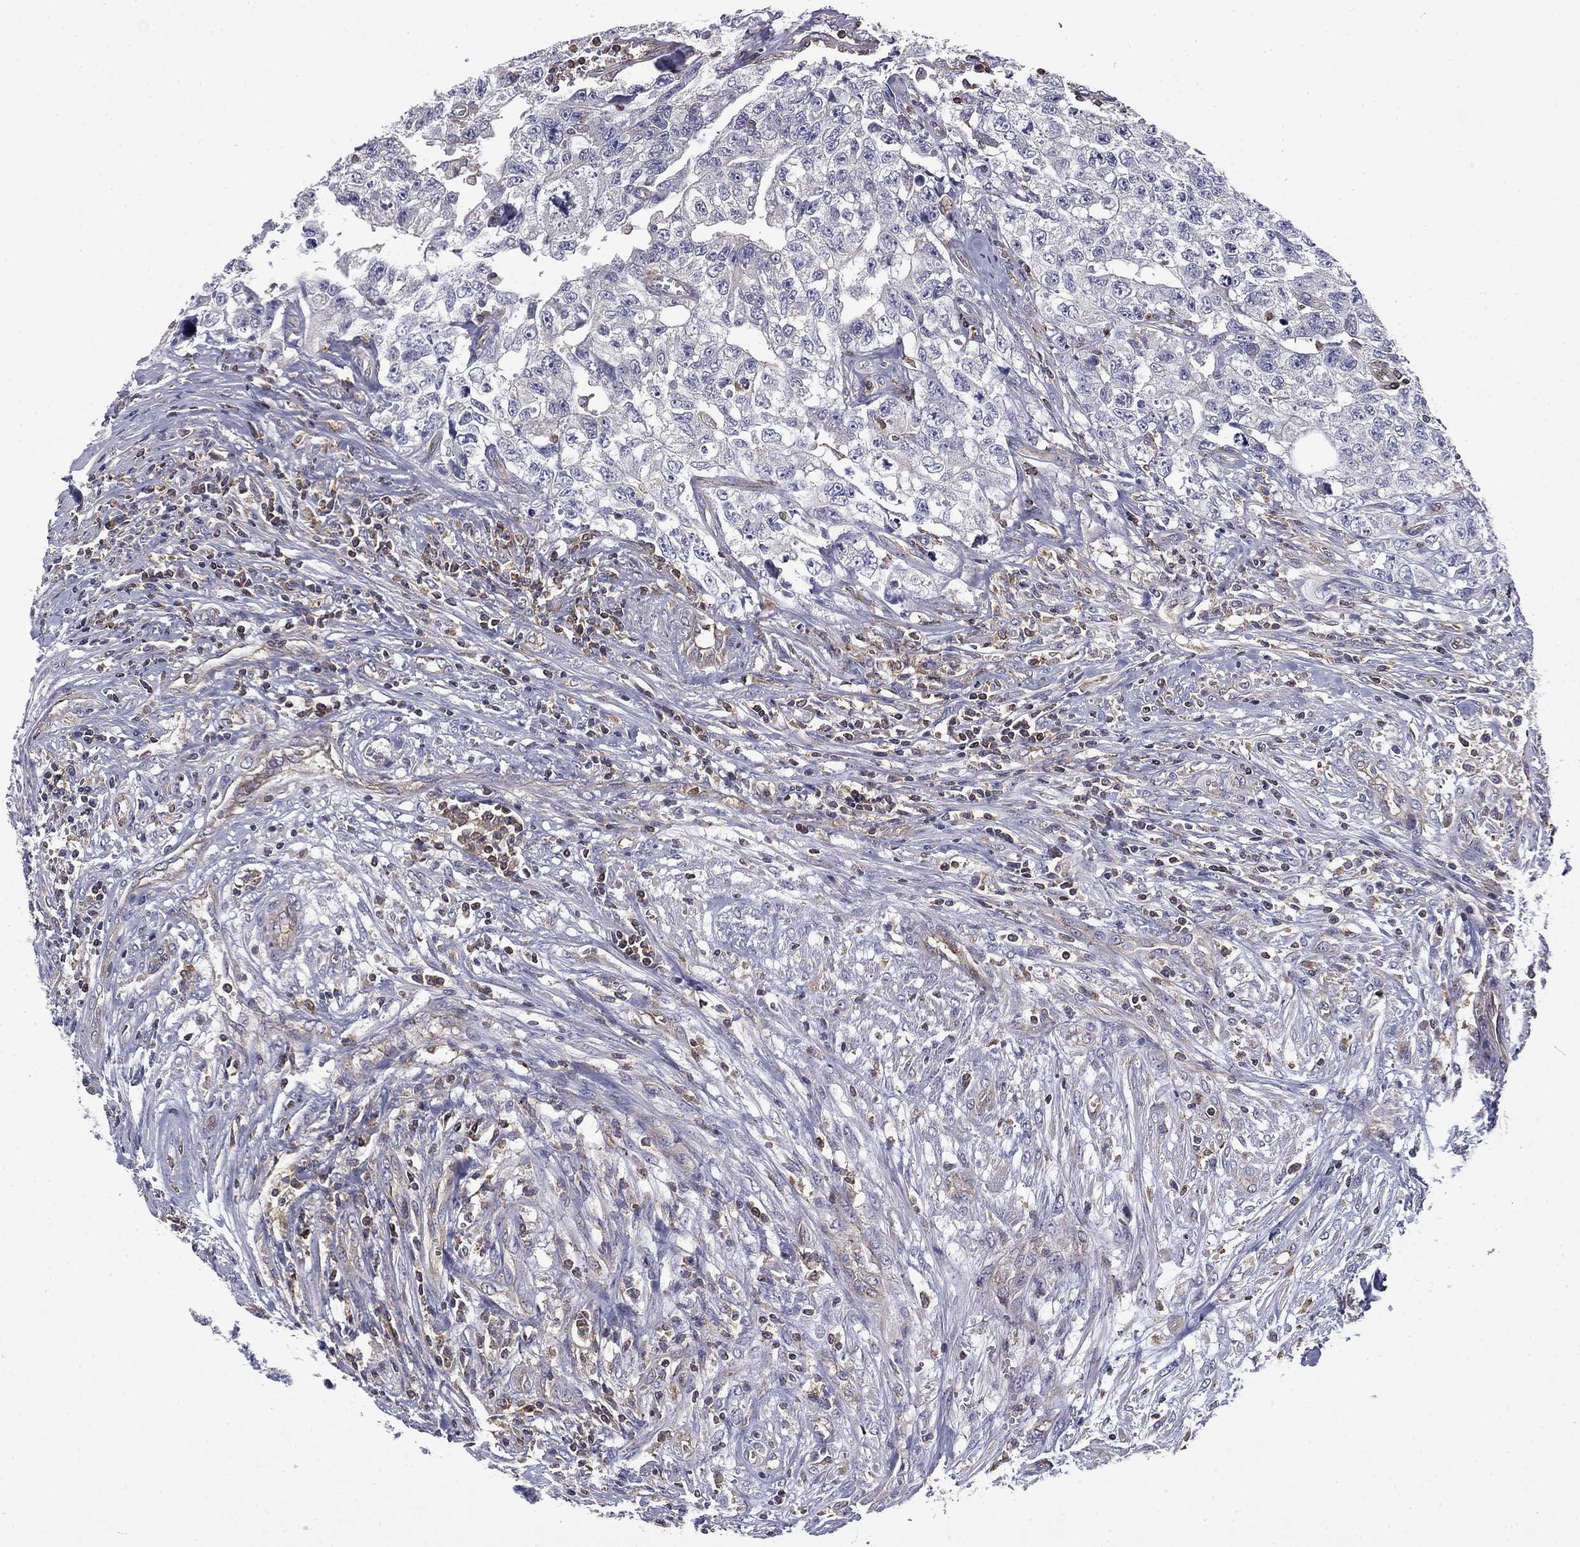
{"staining": {"intensity": "negative", "quantity": "none", "location": "none"}, "tissue": "testis cancer", "cell_type": "Tumor cells", "image_type": "cancer", "snomed": [{"axis": "morphology", "description": "Carcinoma, Embryonal, NOS"}, {"axis": "topography", "description": "Testis"}], "caption": "Human embryonal carcinoma (testis) stained for a protein using immunohistochemistry displays no expression in tumor cells.", "gene": "ARHGAP45", "patient": {"sex": "male", "age": 24}}